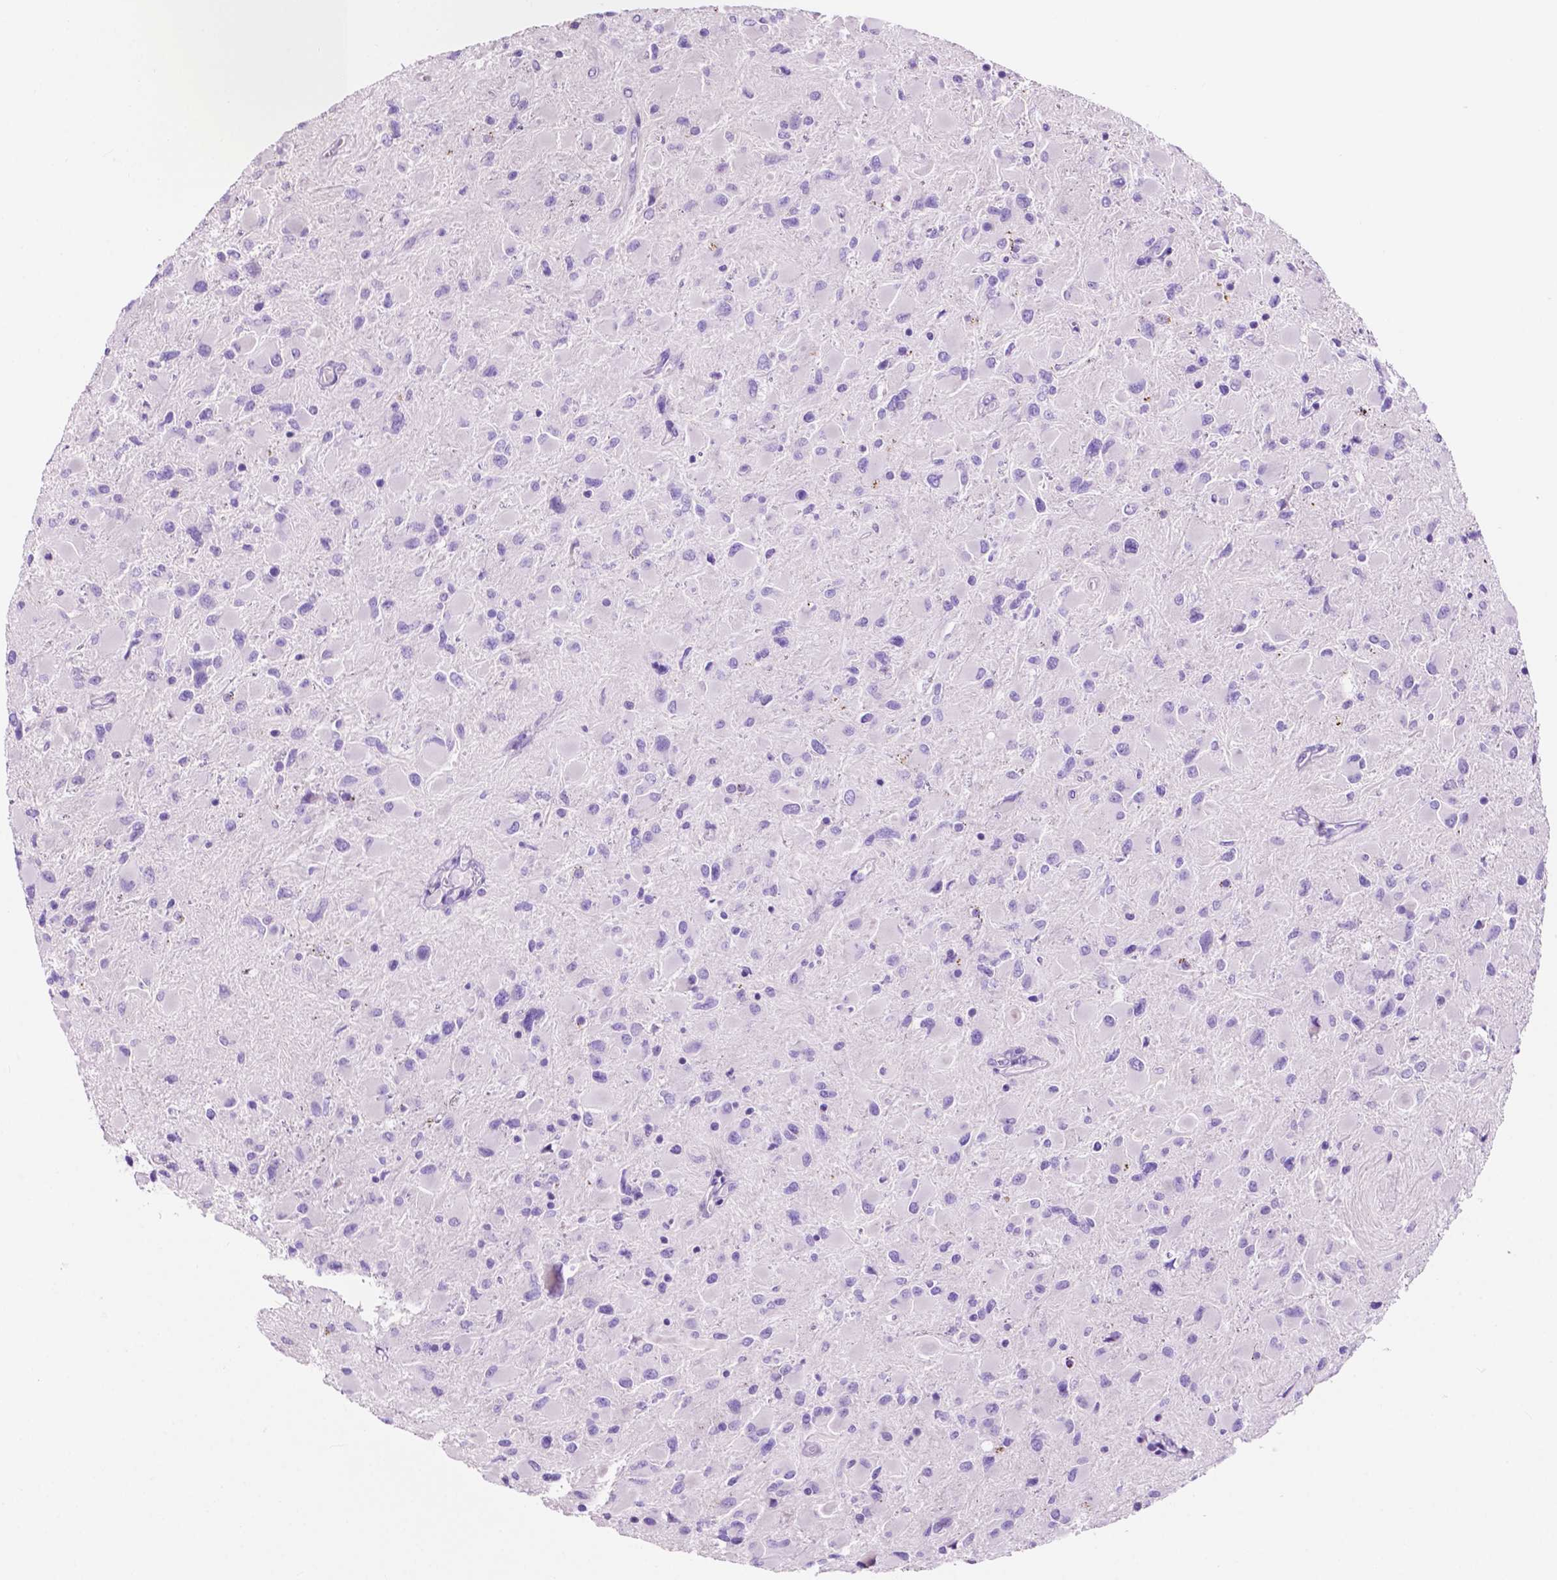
{"staining": {"intensity": "negative", "quantity": "none", "location": "none"}, "tissue": "glioma", "cell_type": "Tumor cells", "image_type": "cancer", "snomed": [{"axis": "morphology", "description": "Glioma, malignant, High grade"}, {"axis": "topography", "description": "Cerebral cortex"}], "caption": "This micrograph is of glioma stained with IHC to label a protein in brown with the nuclei are counter-stained blue. There is no positivity in tumor cells.", "gene": "IGFN1", "patient": {"sex": "female", "age": 36}}